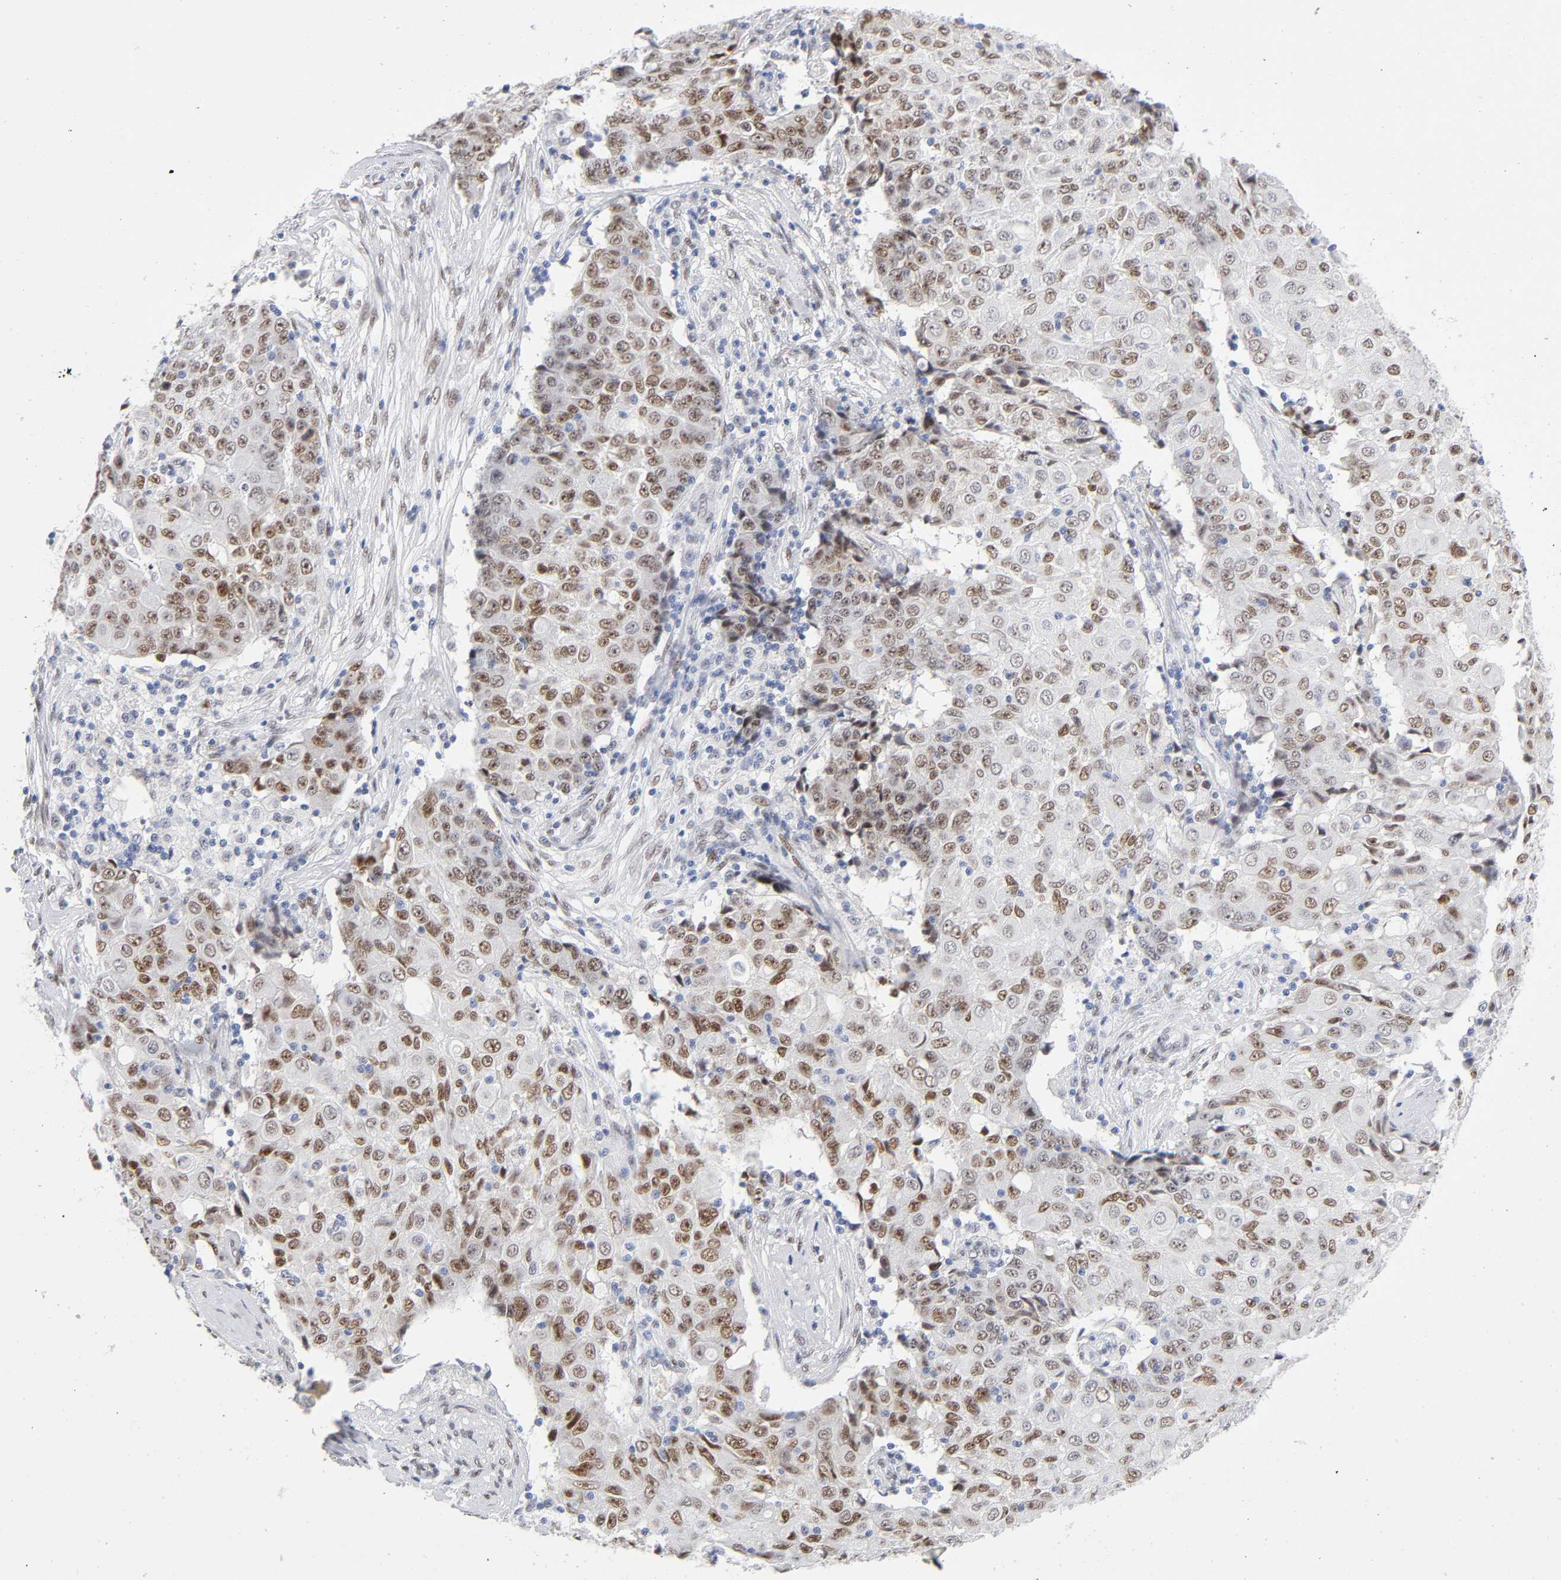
{"staining": {"intensity": "moderate", "quantity": ">75%", "location": "nuclear"}, "tissue": "ovarian cancer", "cell_type": "Tumor cells", "image_type": "cancer", "snomed": [{"axis": "morphology", "description": "Carcinoma, endometroid"}, {"axis": "topography", "description": "Ovary"}], "caption": "Protein expression analysis of human endometroid carcinoma (ovarian) reveals moderate nuclear positivity in about >75% of tumor cells.", "gene": "NFIC", "patient": {"sex": "female", "age": 42}}